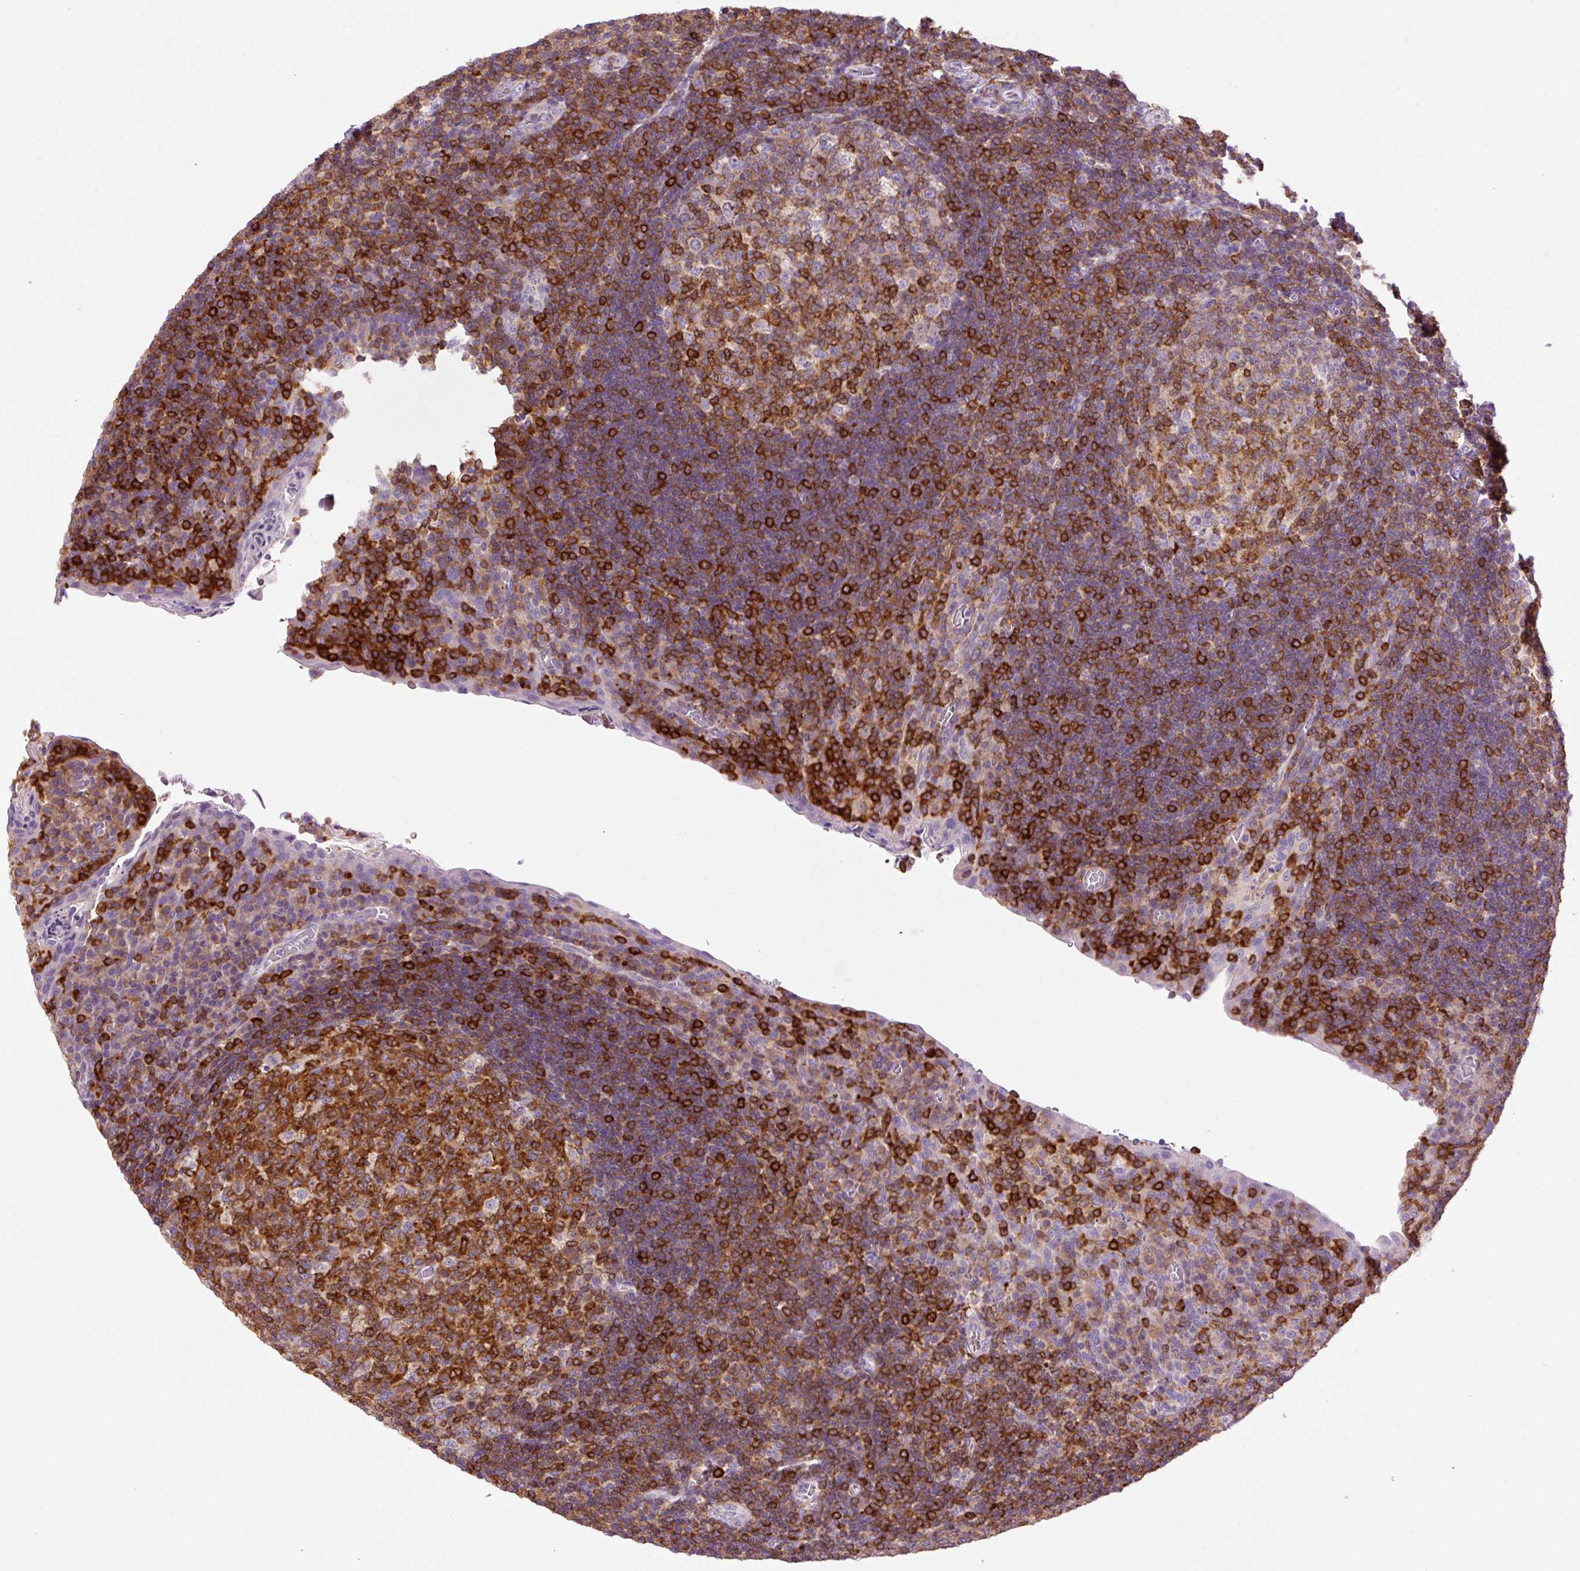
{"staining": {"intensity": "strong", "quantity": "25%-75%", "location": "cytoplasmic/membranous"}, "tissue": "tonsil", "cell_type": "Germinal center cells", "image_type": "normal", "snomed": [{"axis": "morphology", "description": "Normal tissue, NOS"}, {"axis": "topography", "description": "Tonsil"}], "caption": "Immunohistochemical staining of normal human tonsil exhibits strong cytoplasmic/membranous protein positivity in about 25%-75% of germinal center cells.", "gene": "CD83", "patient": {"sex": "male", "age": 17}}